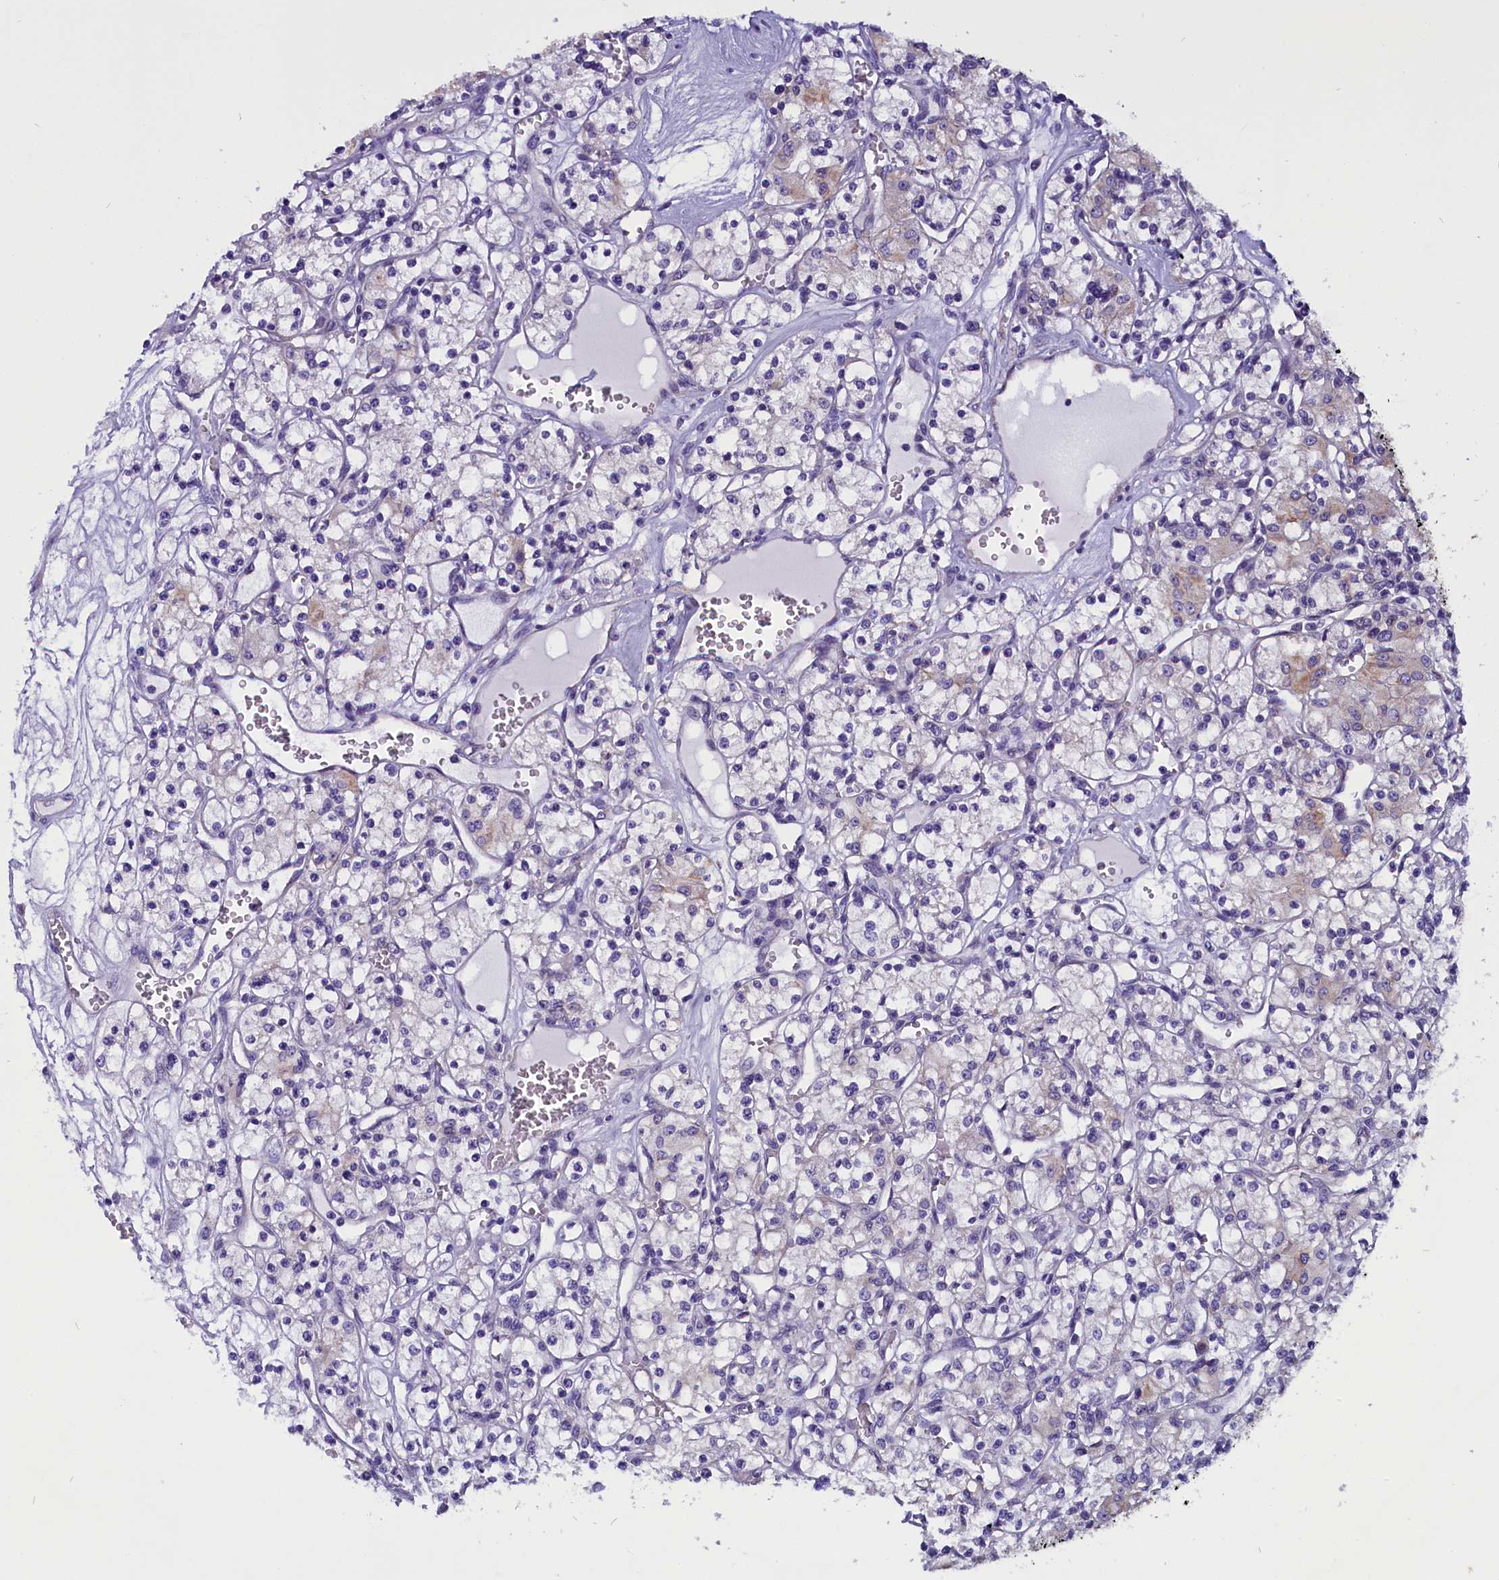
{"staining": {"intensity": "negative", "quantity": "none", "location": "none"}, "tissue": "renal cancer", "cell_type": "Tumor cells", "image_type": "cancer", "snomed": [{"axis": "morphology", "description": "Adenocarcinoma, NOS"}, {"axis": "topography", "description": "Kidney"}], "caption": "A photomicrograph of human renal adenocarcinoma is negative for staining in tumor cells.", "gene": "CEP170", "patient": {"sex": "female", "age": 59}}